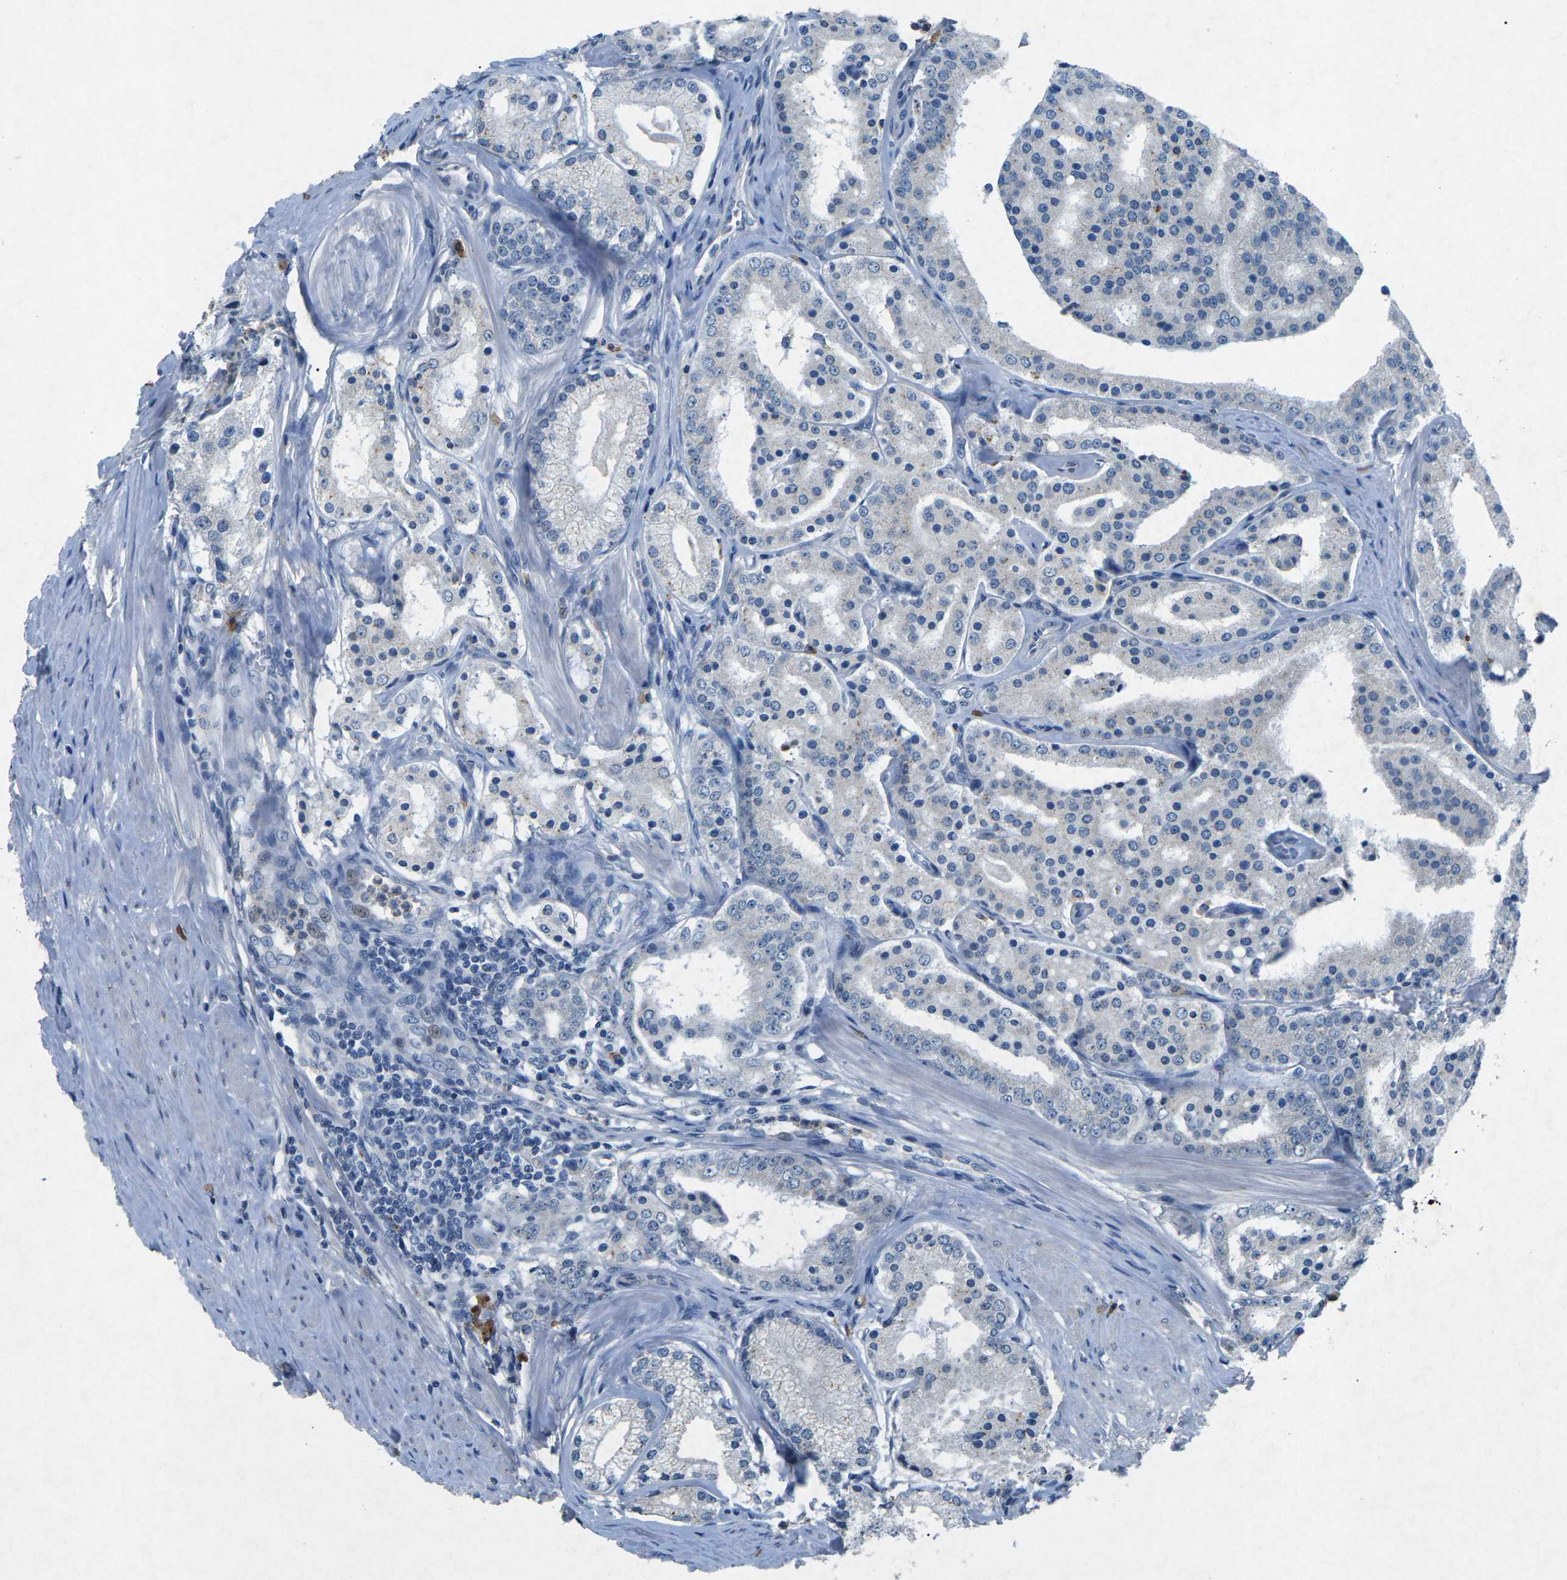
{"staining": {"intensity": "negative", "quantity": "none", "location": "none"}, "tissue": "prostate cancer", "cell_type": "Tumor cells", "image_type": "cancer", "snomed": [{"axis": "morphology", "description": "Adenocarcinoma, Low grade"}, {"axis": "topography", "description": "Prostate"}], "caption": "An IHC micrograph of prostate cancer (low-grade adenocarcinoma) is shown. There is no staining in tumor cells of prostate cancer (low-grade adenocarcinoma). (DAB (3,3'-diaminobenzidine) immunohistochemistry (IHC) with hematoxylin counter stain).", "gene": "PLG", "patient": {"sex": "male", "age": 63}}